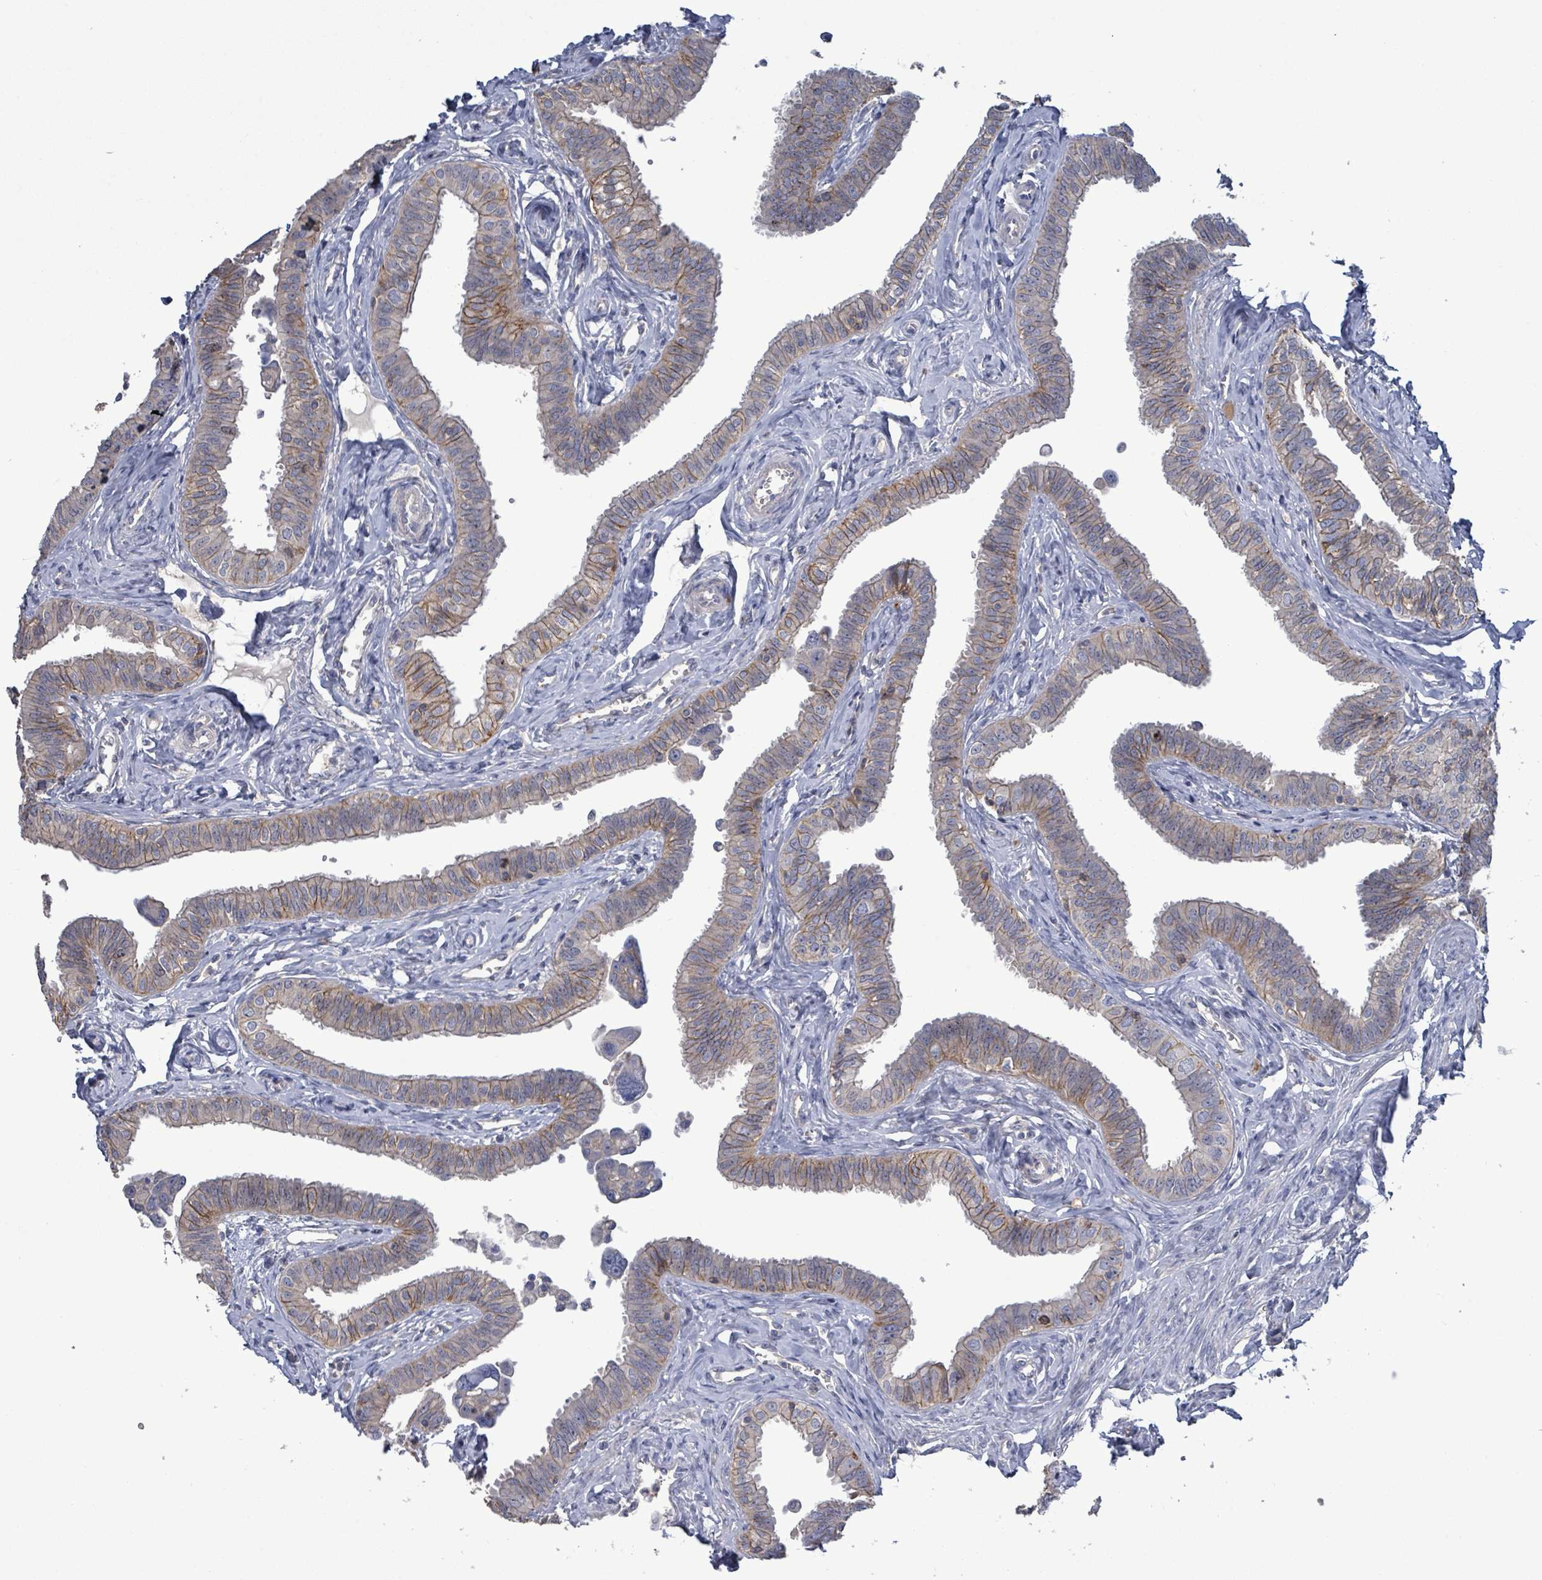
{"staining": {"intensity": "moderate", "quantity": ">75%", "location": "cytoplasmic/membranous"}, "tissue": "fallopian tube", "cell_type": "Glandular cells", "image_type": "normal", "snomed": [{"axis": "morphology", "description": "Normal tissue, NOS"}, {"axis": "morphology", "description": "Carcinoma, NOS"}, {"axis": "topography", "description": "Fallopian tube"}, {"axis": "topography", "description": "Ovary"}], "caption": "DAB immunohistochemical staining of benign human fallopian tube reveals moderate cytoplasmic/membranous protein expression in approximately >75% of glandular cells. The protein is shown in brown color, while the nuclei are stained blue.", "gene": "HRAS", "patient": {"sex": "female", "age": 59}}